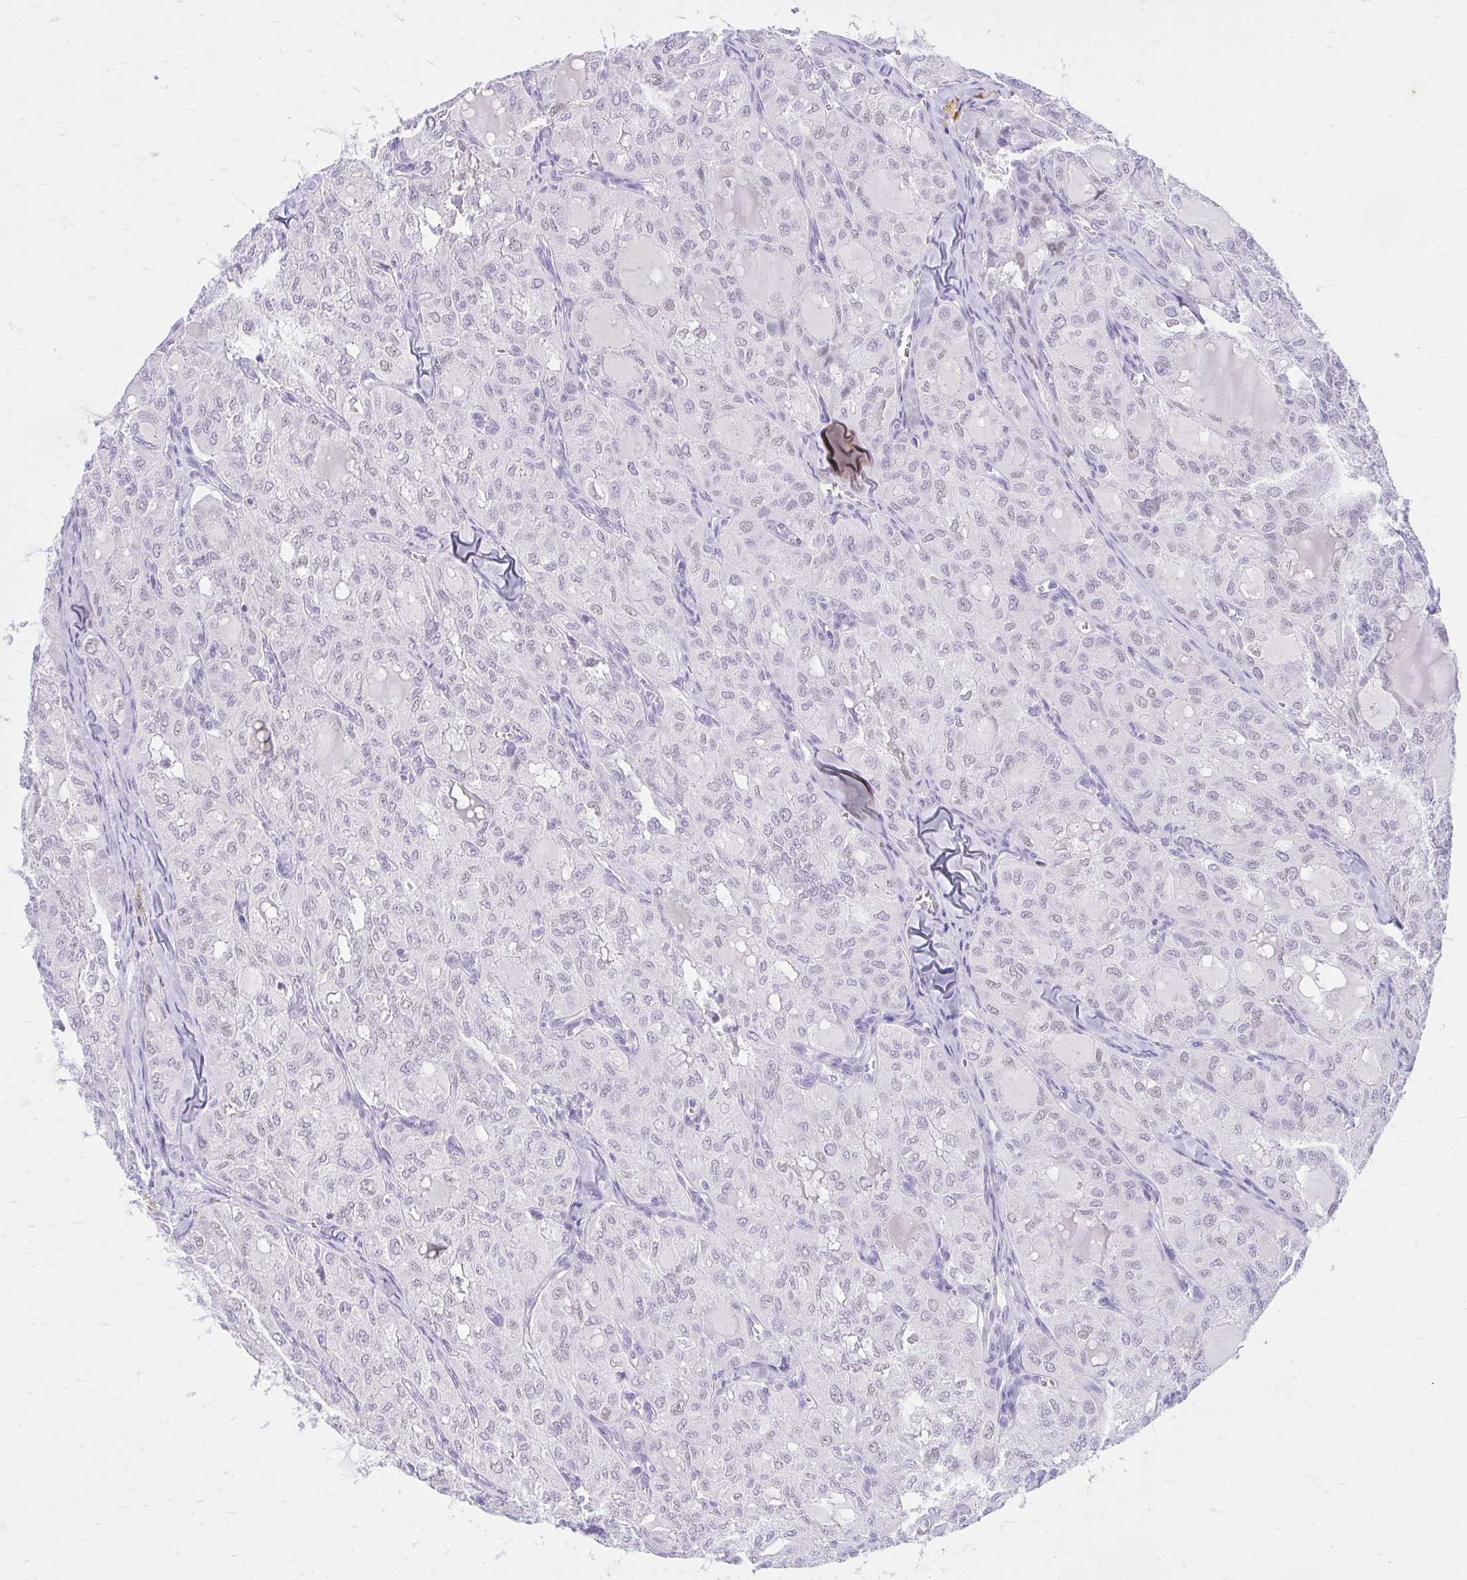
{"staining": {"intensity": "negative", "quantity": "none", "location": "none"}, "tissue": "thyroid cancer", "cell_type": "Tumor cells", "image_type": "cancer", "snomed": [{"axis": "morphology", "description": "Follicular adenoma carcinoma, NOS"}, {"axis": "topography", "description": "Thyroid gland"}], "caption": "Thyroid cancer was stained to show a protein in brown. There is no significant expression in tumor cells.", "gene": "KLK1", "patient": {"sex": "male", "age": 75}}